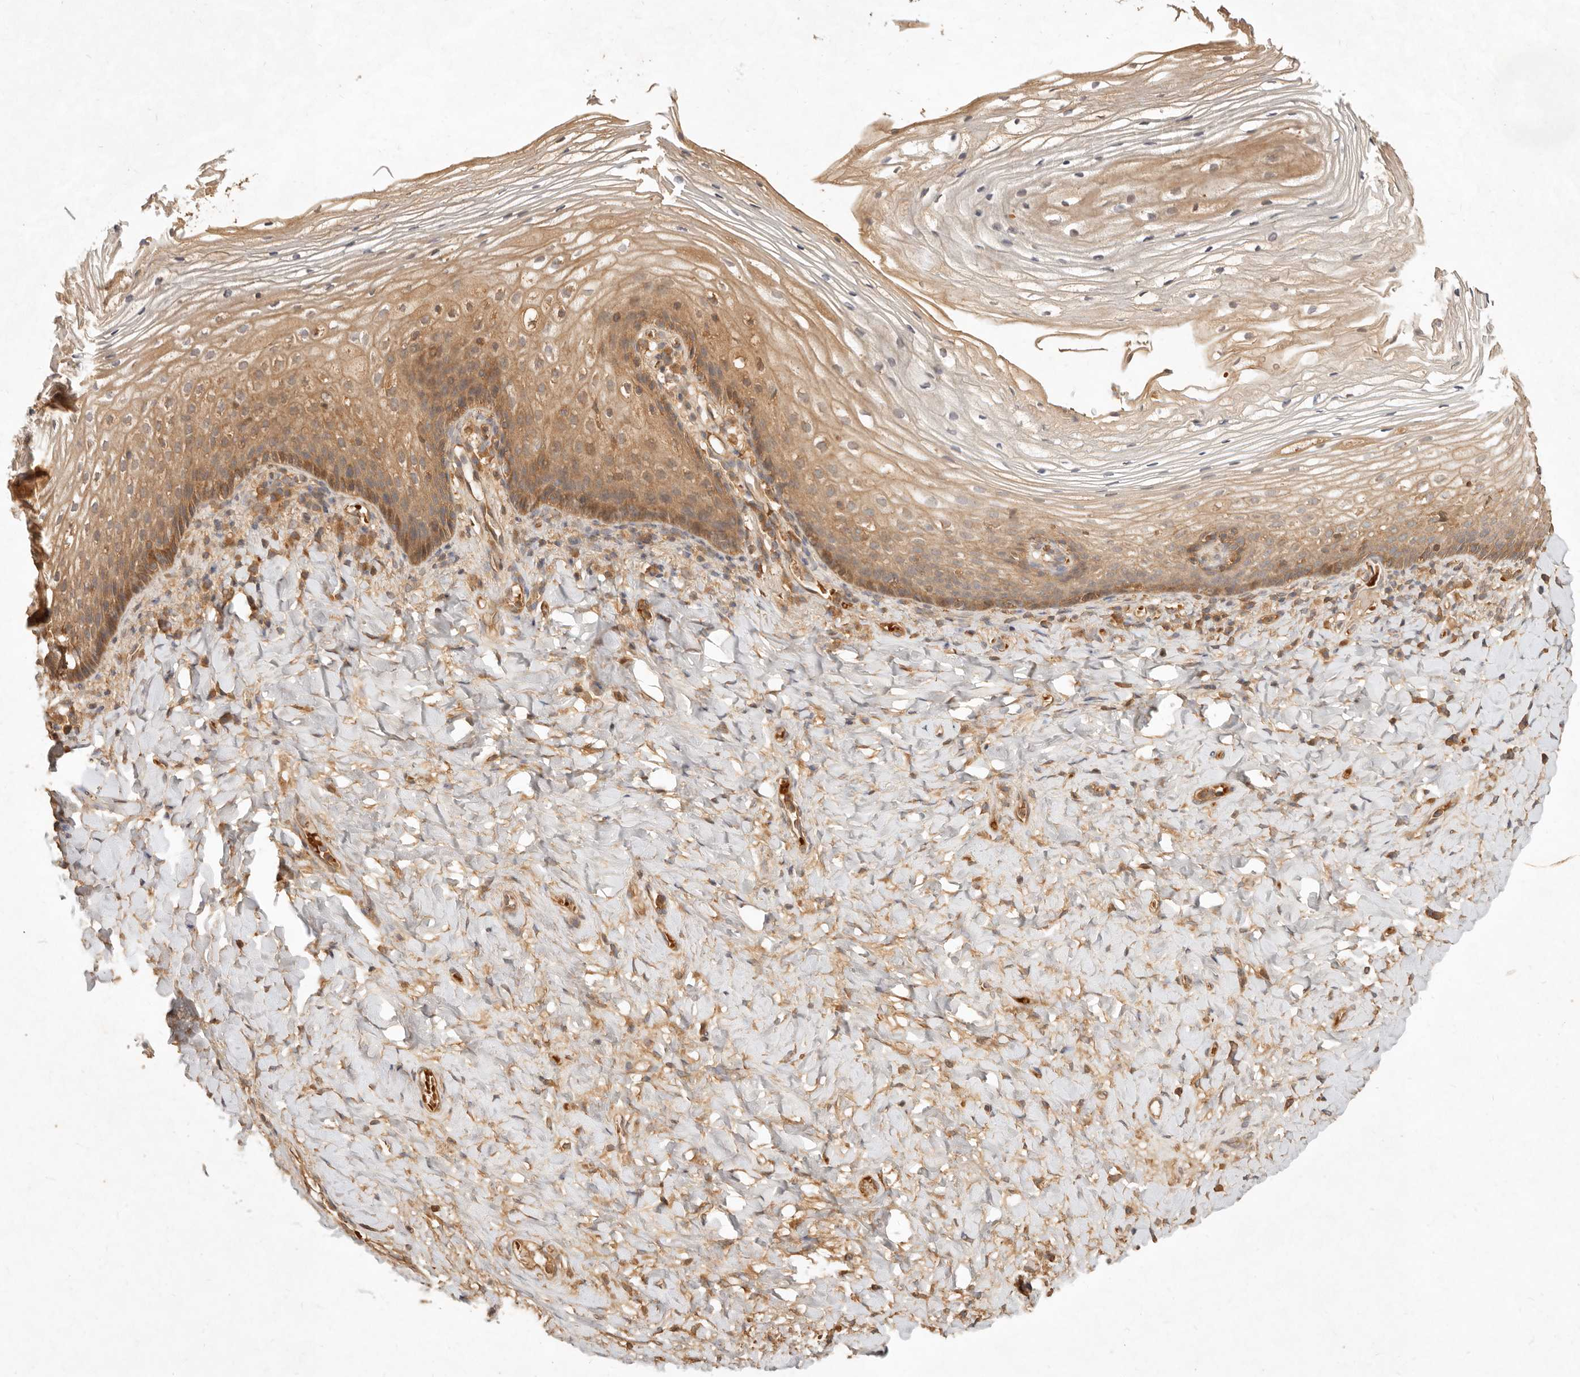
{"staining": {"intensity": "moderate", "quantity": "25%-75%", "location": "cytoplasmic/membranous"}, "tissue": "vagina", "cell_type": "Squamous epithelial cells", "image_type": "normal", "snomed": [{"axis": "morphology", "description": "Normal tissue, NOS"}, {"axis": "topography", "description": "Vagina"}], "caption": "The histopathology image shows staining of normal vagina, revealing moderate cytoplasmic/membranous protein expression (brown color) within squamous epithelial cells. The staining was performed using DAB (3,3'-diaminobenzidine), with brown indicating positive protein expression. Nuclei are stained blue with hematoxylin.", "gene": "FREM2", "patient": {"sex": "female", "age": 60}}